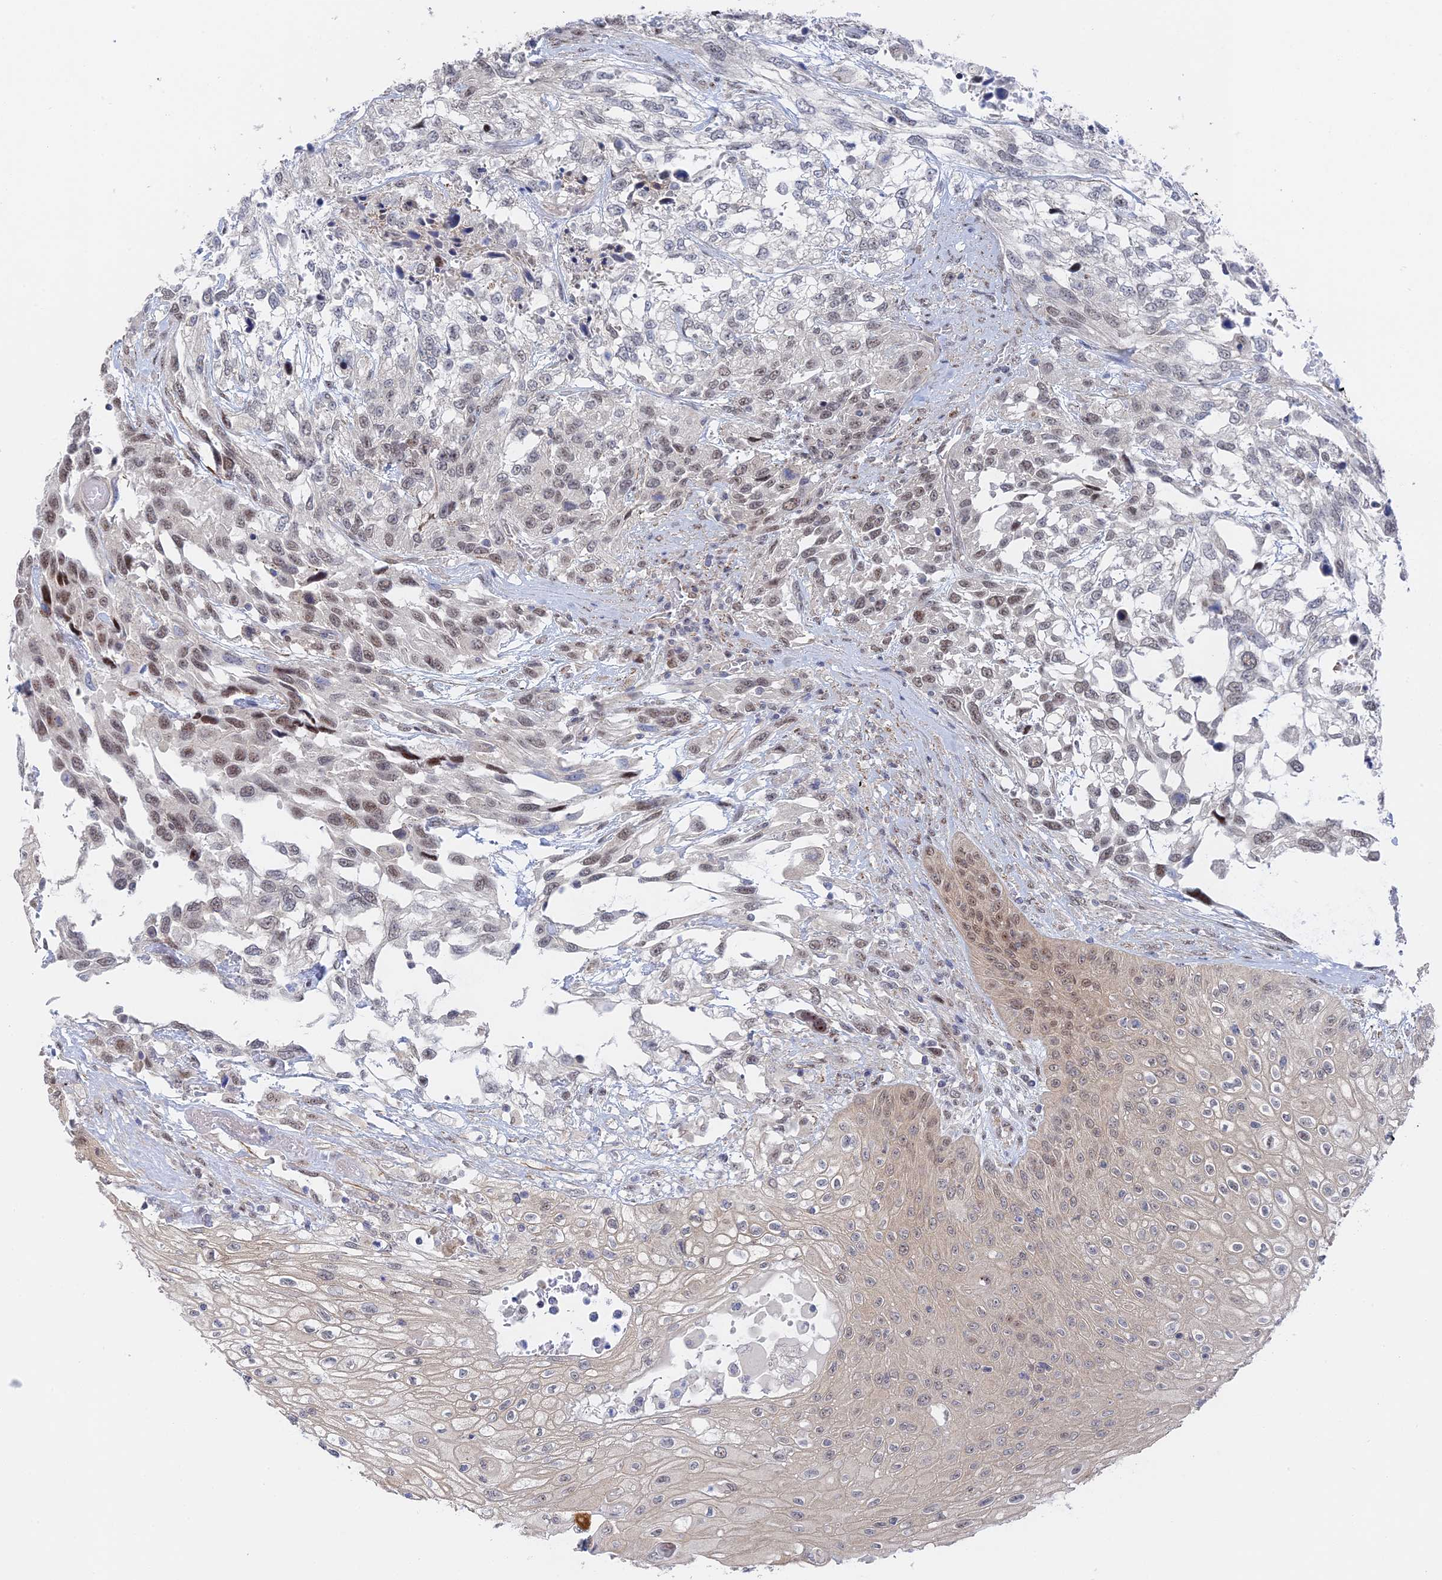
{"staining": {"intensity": "weak", "quantity": ">75%", "location": "nuclear"}, "tissue": "urothelial cancer", "cell_type": "Tumor cells", "image_type": "cancer", "snomed": [{"axis": "morphology", "description": "Urothelial carcinoma, High grade"}, {"axis": "topography", "description": "Urinary bladder"}], "caption": "Weak nuclear expression is present in approximately >75% of tumor cells in high-grade urothelial carcinoma.", "gene": "CFAP92", "patient": {"sex": "female", "age": 70}}